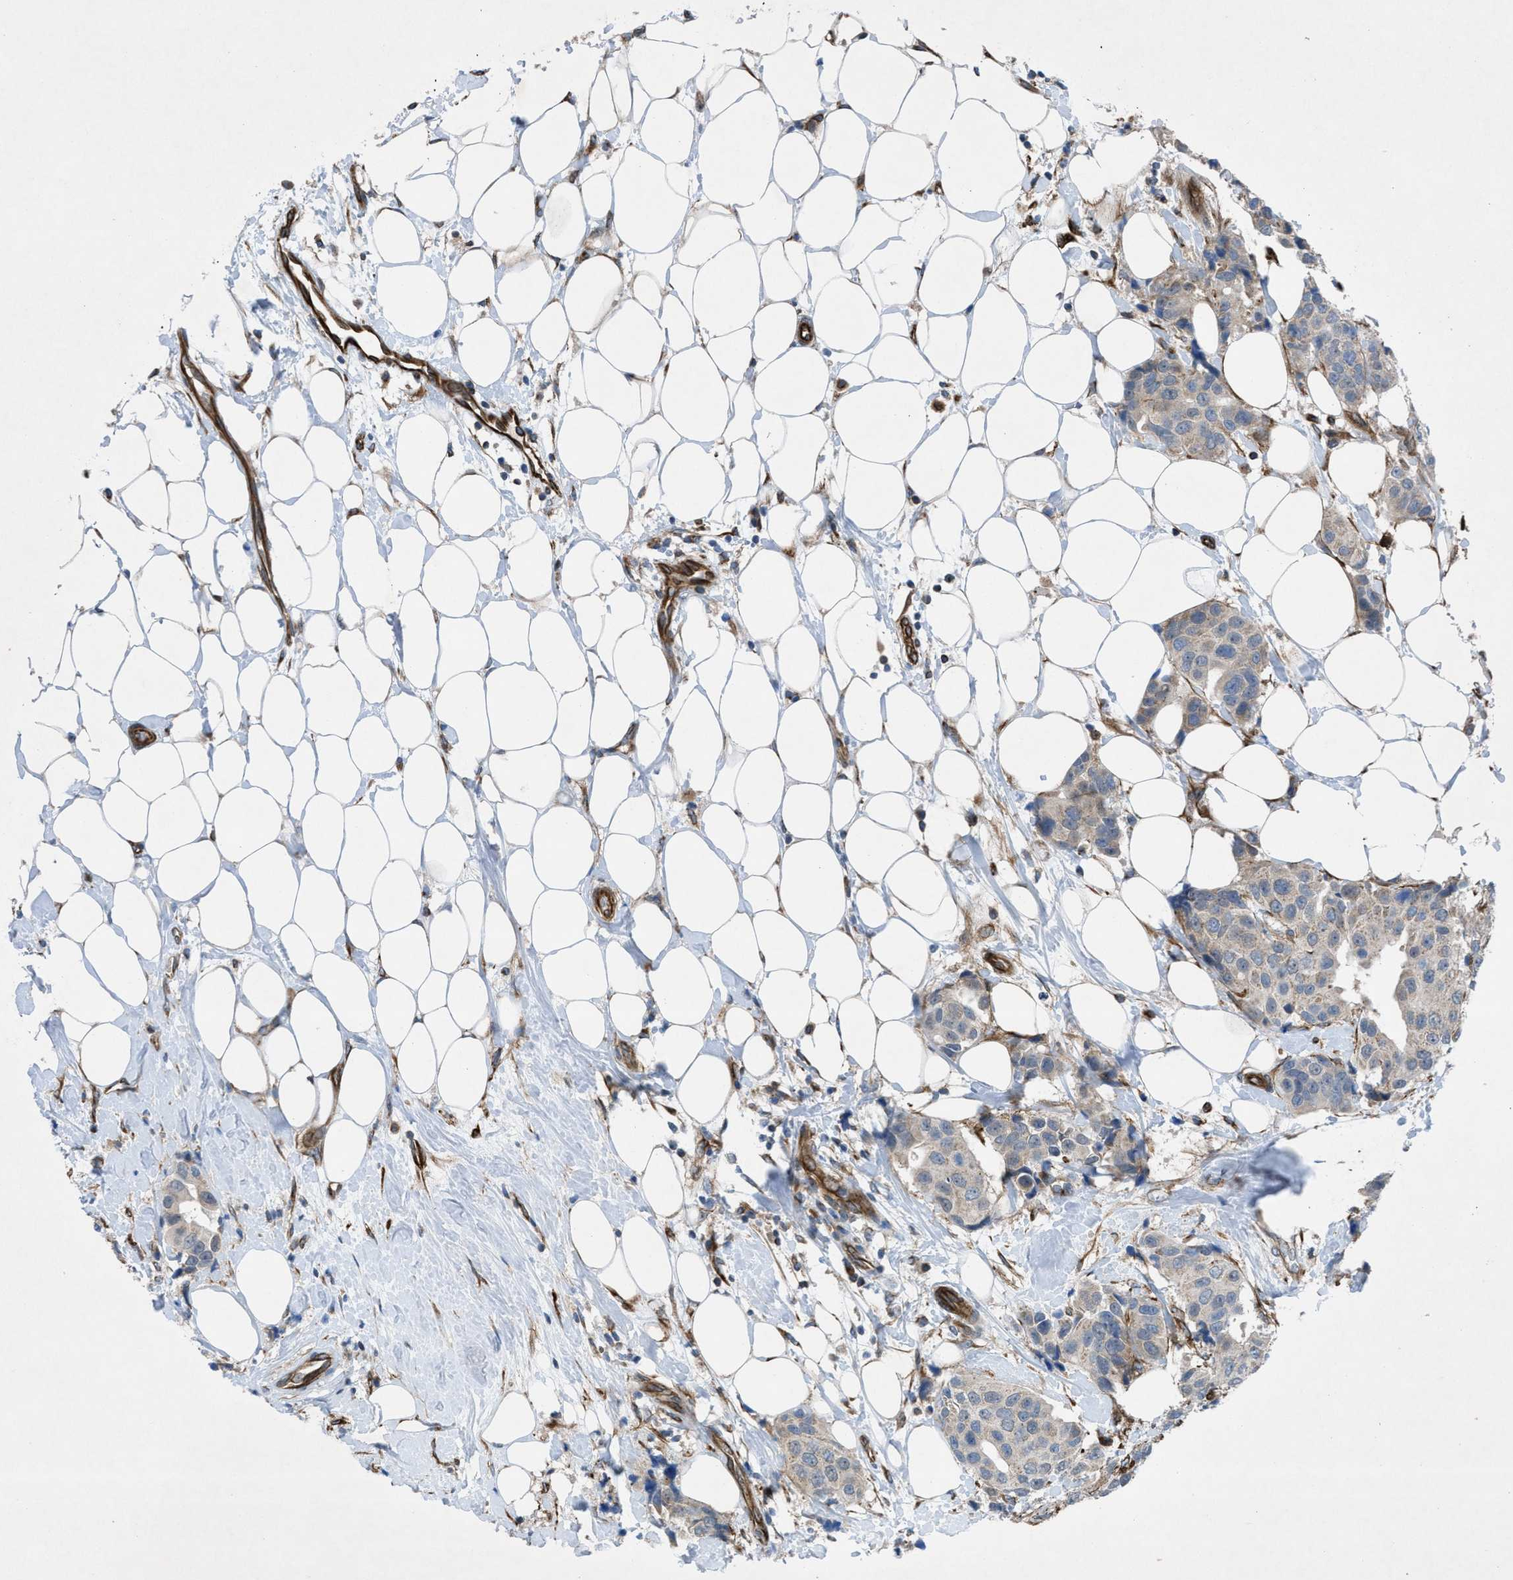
{"staining": {"intensity": "weak", "quantity": "25%-75%", "location": "cytoplasmic/membranous"}, "tissue": "breast cancer", "cell_type": "Tumor cells", "image_type": "cancer", "snomed": [{"axis": "morphology", "description": "Normal tissue, NOS"}, {"axis": "morphology", "description": "Duct carcinoma"}, {"axis": "topography", "description": "Breast"}], "caption": "About 25%-75% of tumor cells in human breast cancer (invasive ductal carcinoma) reveal weak cytoplasmic/membranous protein positivity as visualized by brown immunohistochemical staining.", "gene": "SLC6A9", "patient": {"sex": "female", "age": 39}}